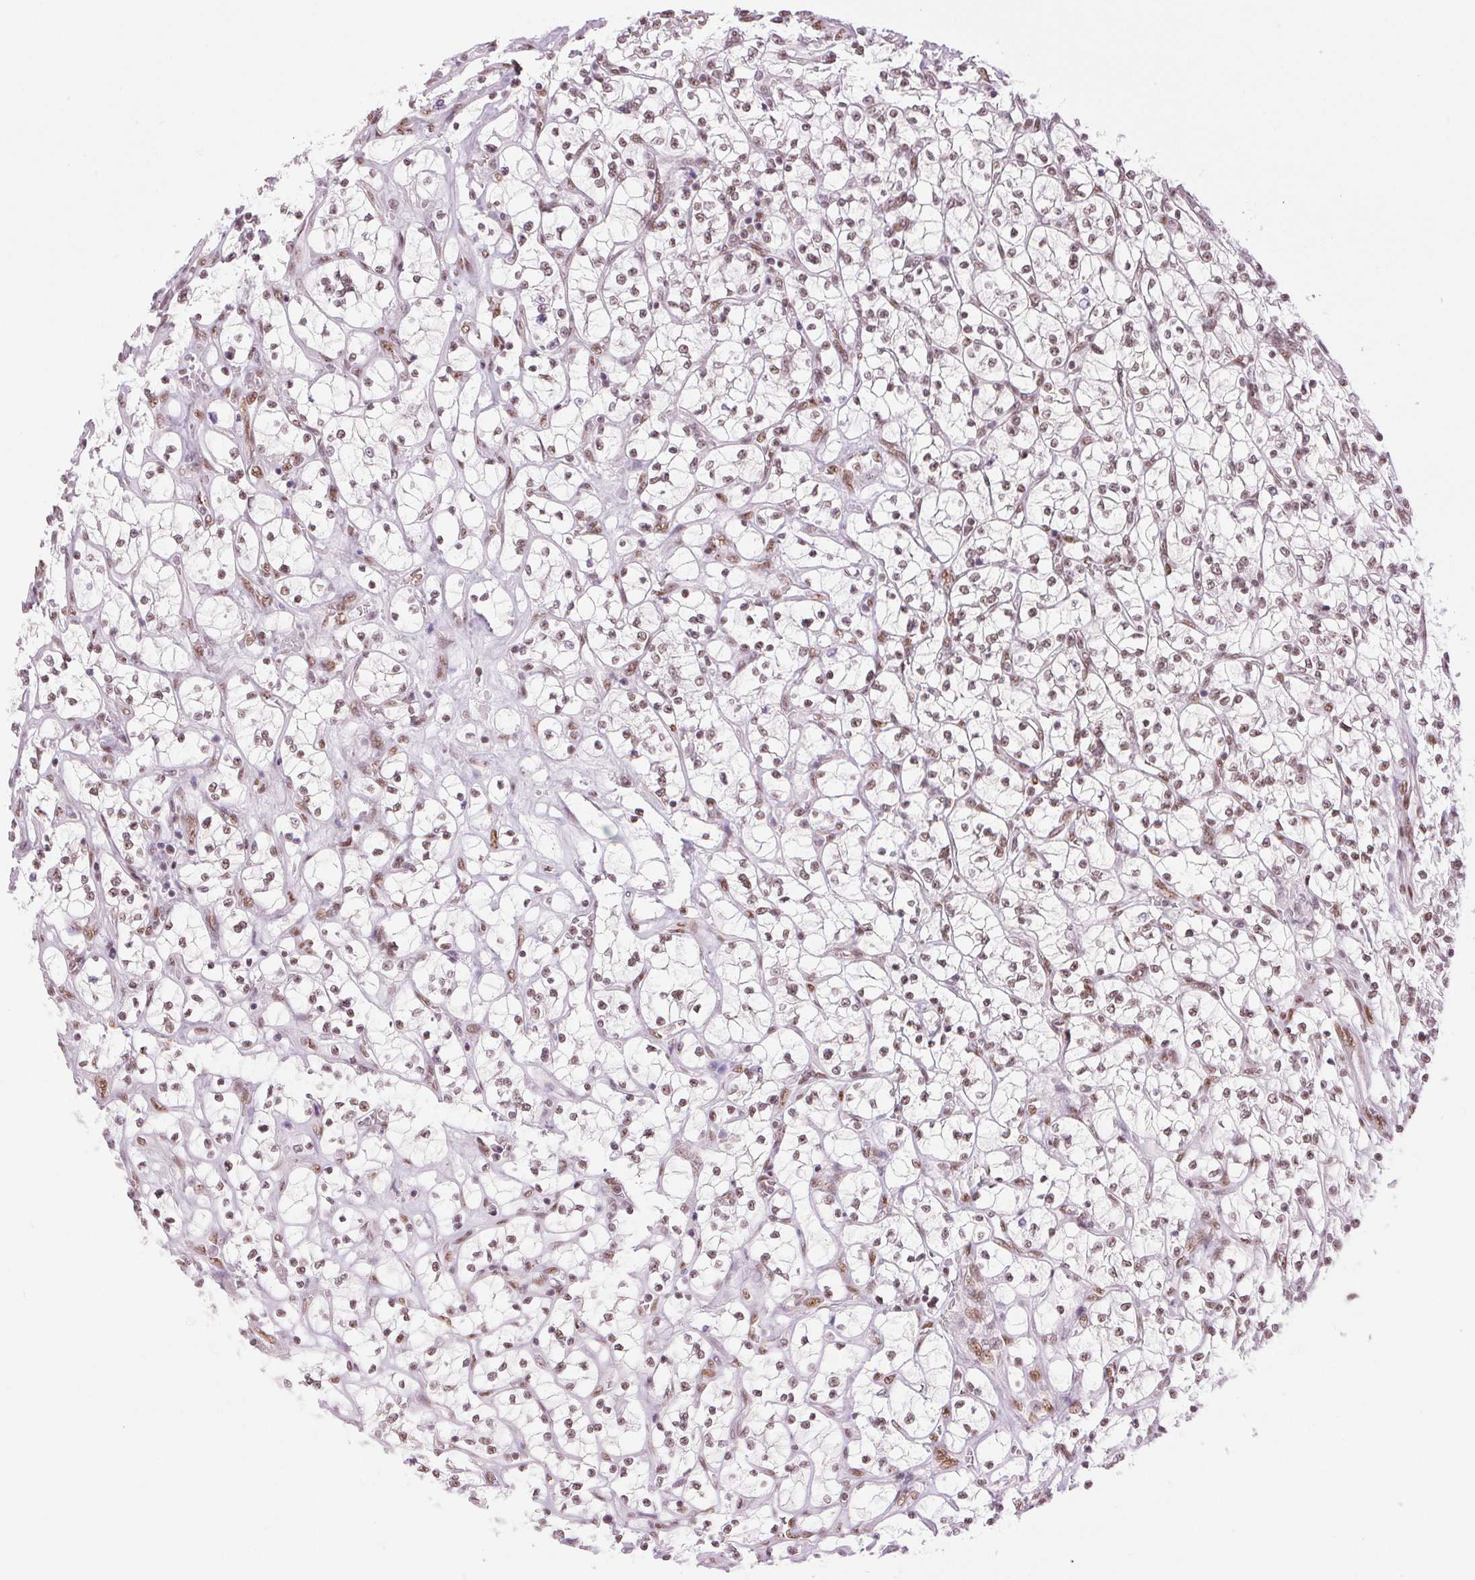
{"staining": {"intensity": "moderate", "quantity": ">75%", "location": "nuclear"}, "tissue": "renal cancer", "cell_type": "Tumor cells", "image_type": "cancer", "snomed": [{"axis": "morphology", "description": "Adenocarcinoma, NOS"}, {"axis": "topography", "description": "Kidney"}], "caption": "Human renal cancer (adenocarcinoma) stained with a brown dye reveals moderate nuclear positive expression in about >75% of tumor cells.", "gene": "ZFR2", "patient": {"sex": "female", "age": 64}}